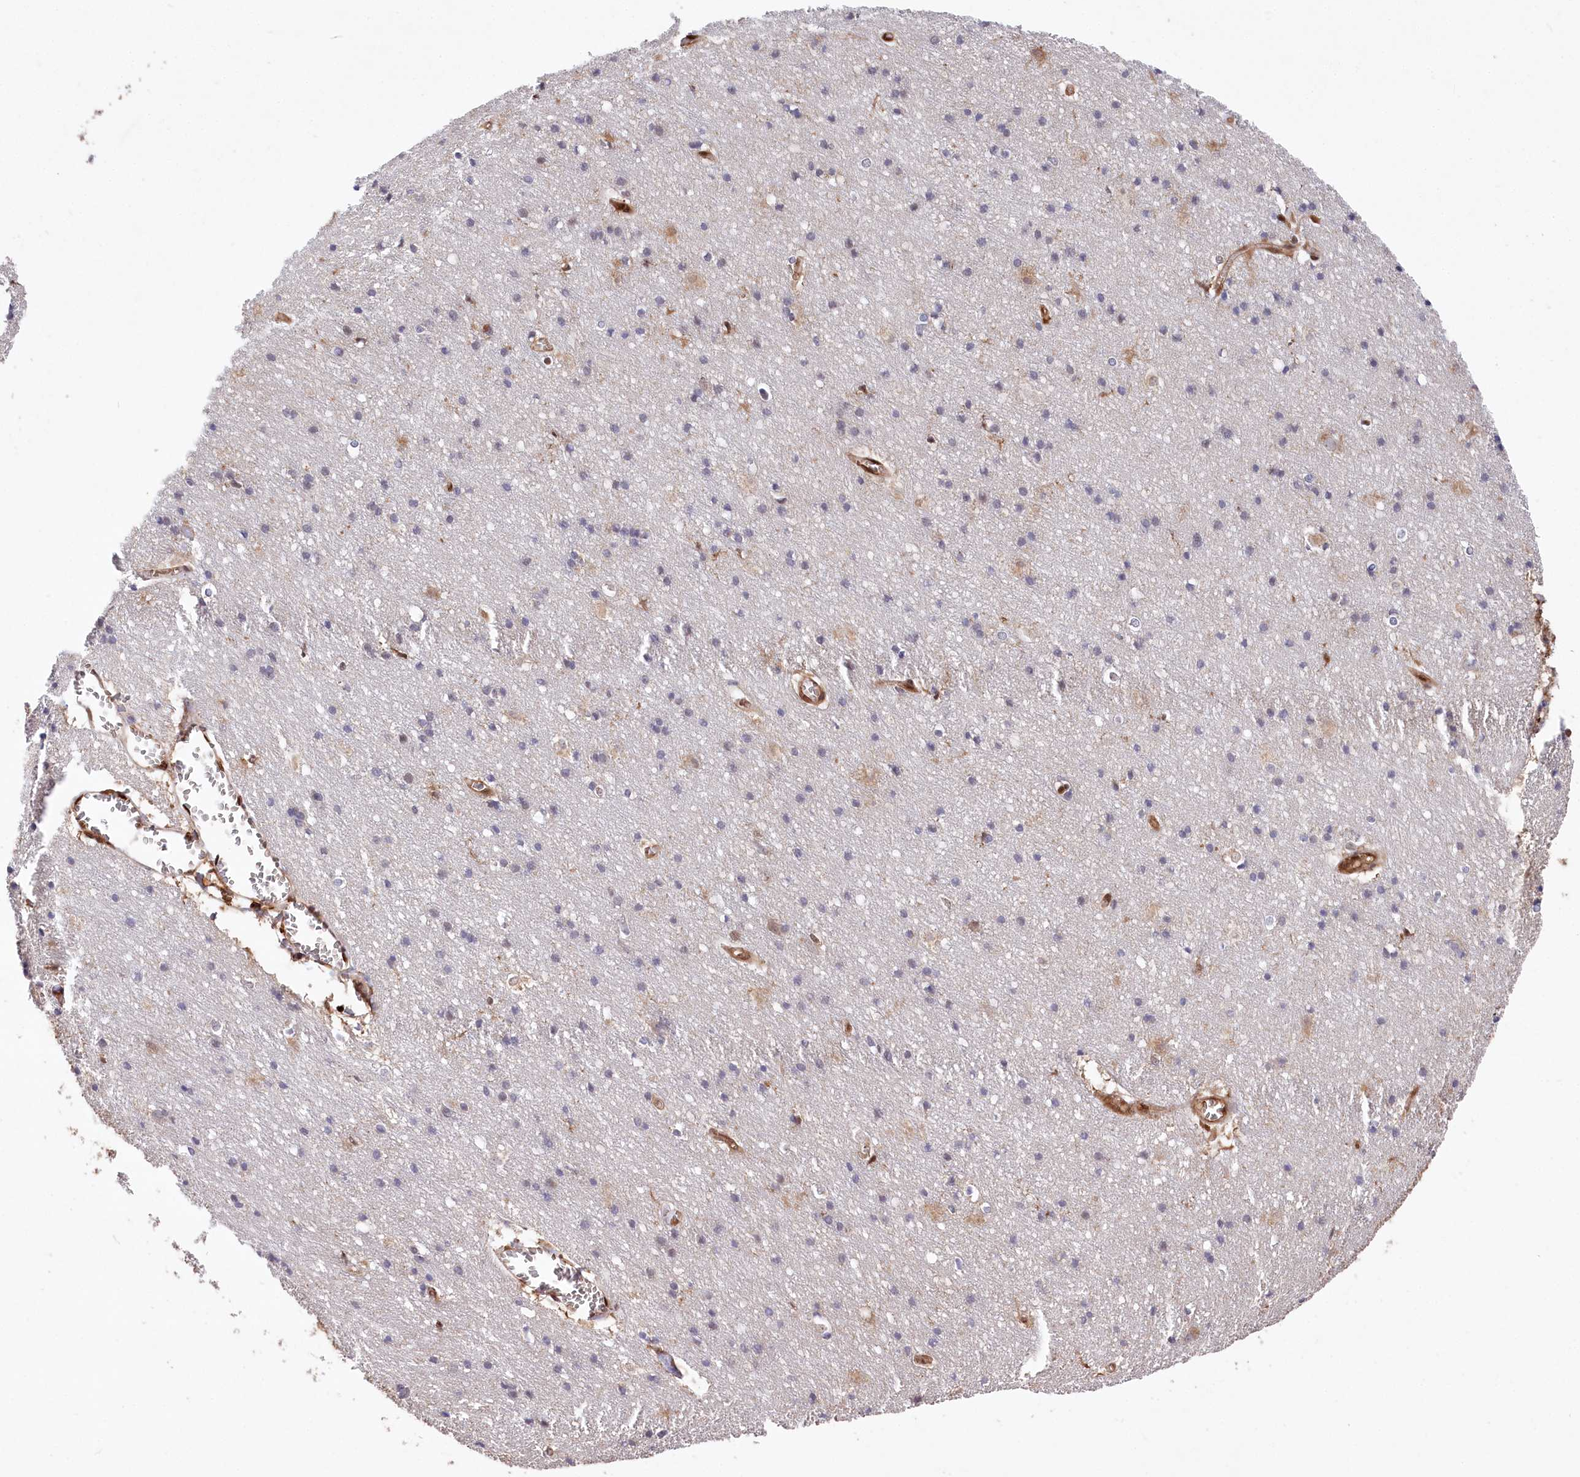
{"staining": {"intensity": "moderate", "quantity": ">75%", "location": "cytoplasmic/membranous,nuclear"}, "tissue": "cerebral cortex", "cell_type": "Endothelial cells", "image_type": "normal", "snomed": [{"axis": "morphology", "description": "Normal tissue, NOS"}, {"axis": "topography", "description": "Cerebral cortex"}], "caption": "Benign cerebral cortex demonstrates moderate cytoplasmic/membranous,nuclear expression in approximately >75% of endothelial cells The protein is stained brown, and the nuclei are stained in blue (DAB (3,3'-diaminobenzidine) IHC with brightfield microscopy, high magnification)..", "gene": "LSG1", "patient": {"sex": "male", "age": 54}}